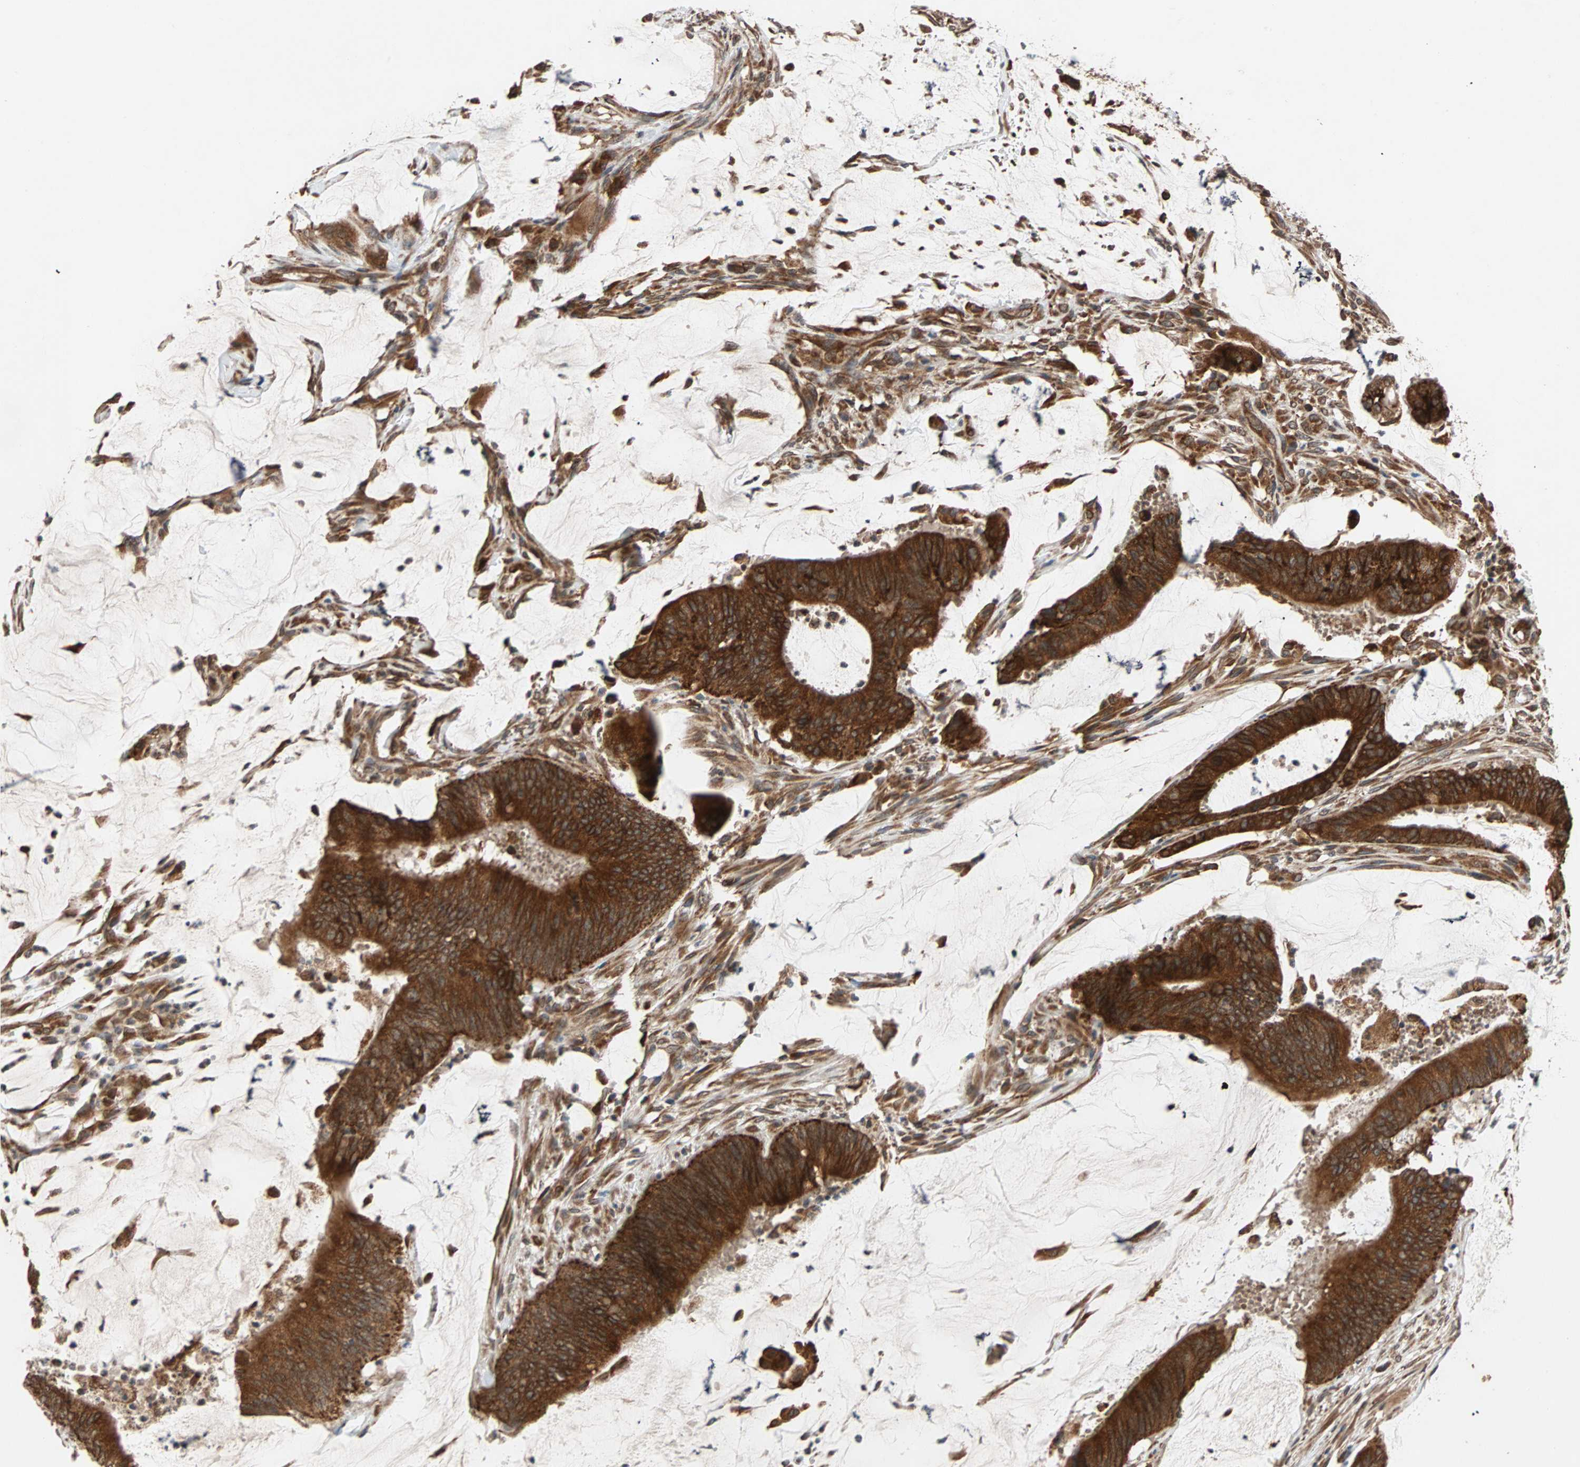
{"staining": {"intensity": "strong", "quantity": ">75%", "location": "cytoplasmic/membranous"}, "tissue": "colorectal cancer", "cell_type": "Tumor cells", "image_type": "cancer", "snomed": [{"axis": "morphology", "description": "Adenocarcinoma, NOS"}, {"axis": "topography", "description": "Rectum"}], "caption": "Immunohistochemical staining of human colorectal cancer exhibits high levels of strong cytoplasmic/membranous expression in approximately >75% of tumor cells. Nuclei are stained in blue.", "gene": "AUP1", "patient": {"sex": "female", "age": 66}}